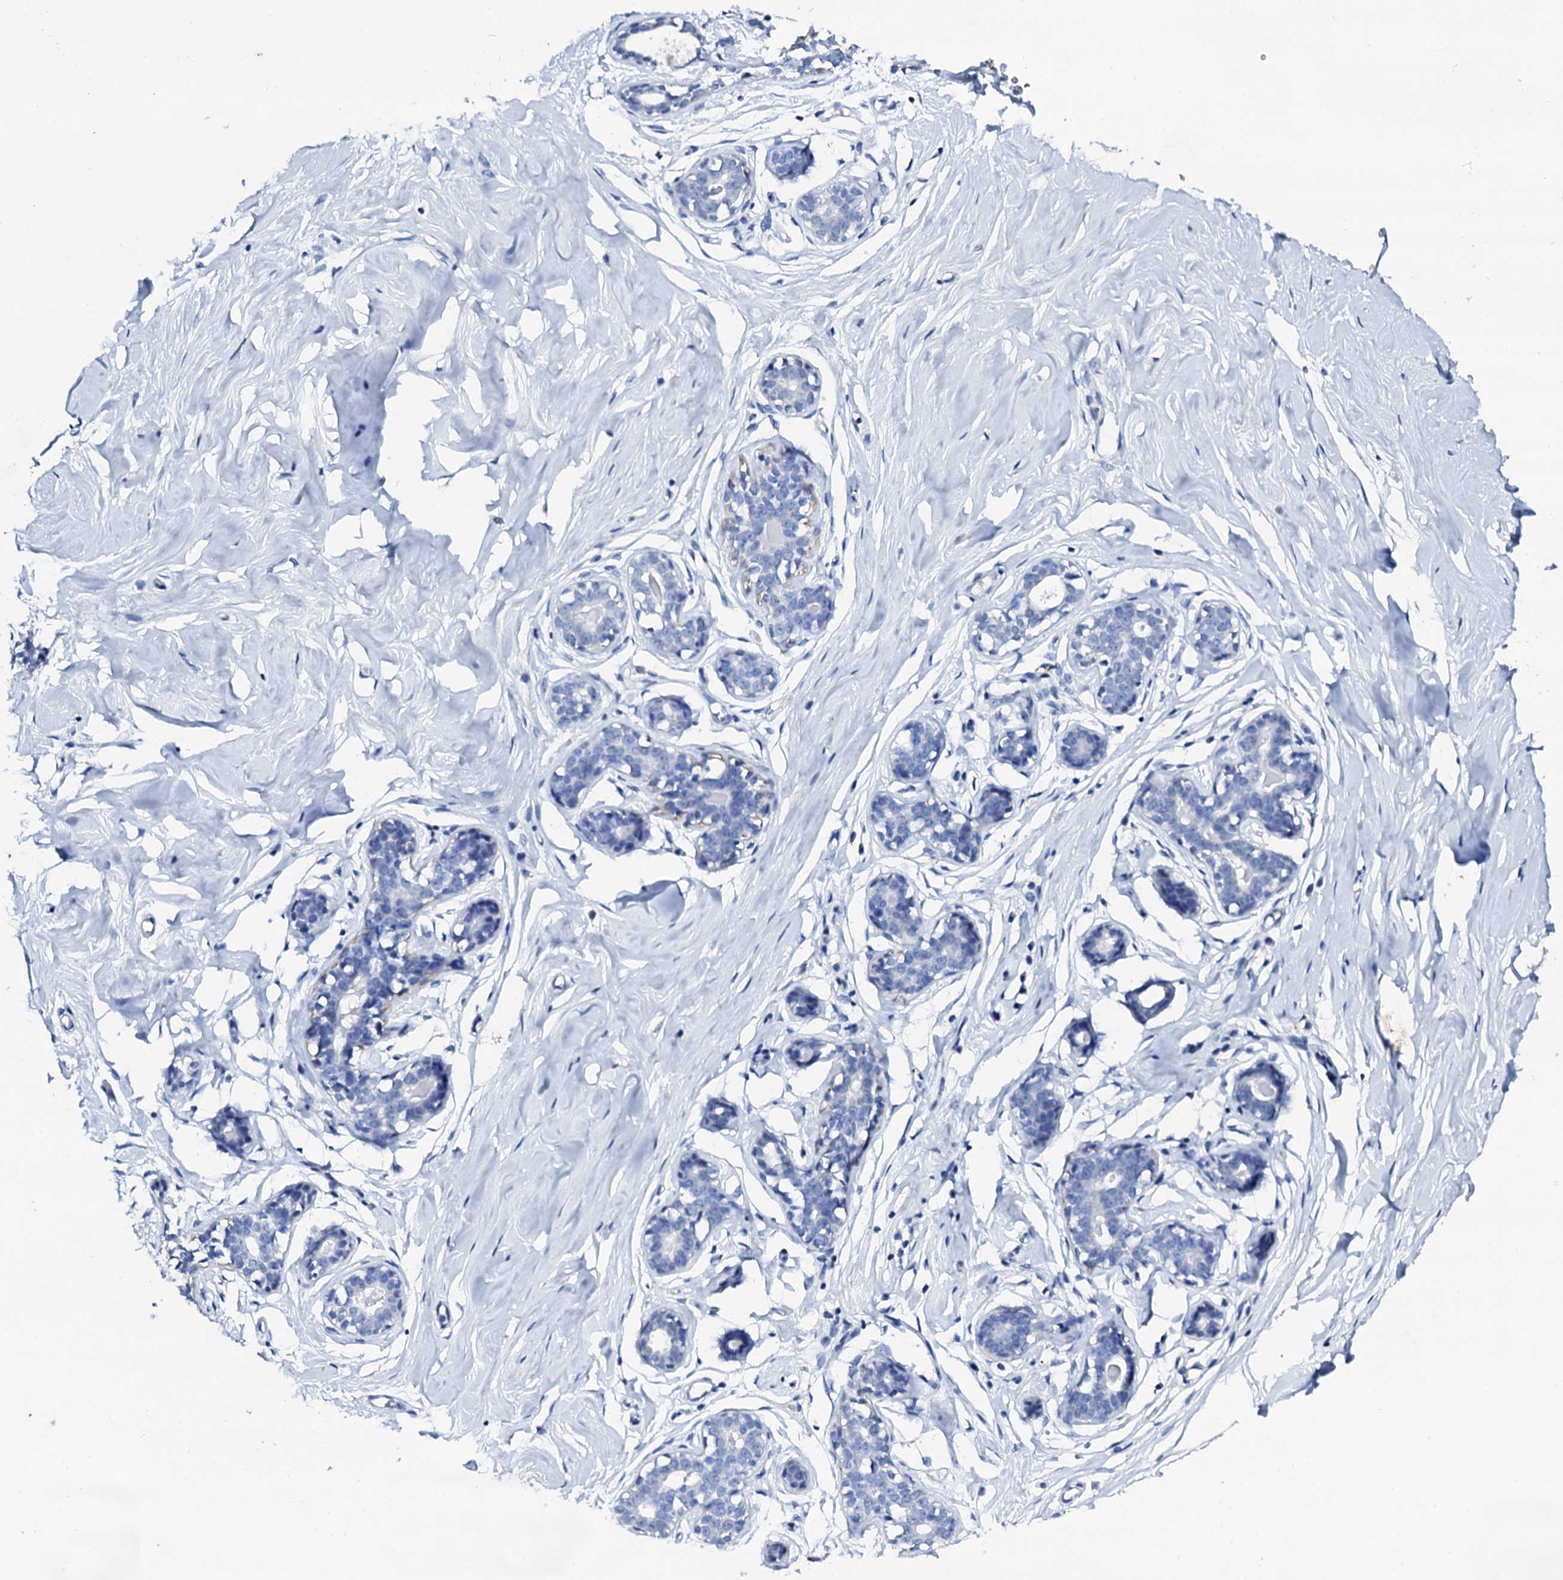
{"staining": {"intensity": "negative", "quantity": "none", "location": "none"}, "tissue": "breast", "cell_type": "Adipocytes", "image_type": "normal", "snomed": [{"axis": "morphology", "description": "Normal tissue, NOS"}, {"axis": "morphology", "description": "Adenoma, NOS"}, {"axis": "topography", "description": "Breast"}], "caption": "Immunohistochemistry photomicrograph of normal breast: human breast stained with DAB reveals no significant protein positivity in adipocytes.", "gene": "GLB1L3", "patient": {"sex": "female", "age": 23}}